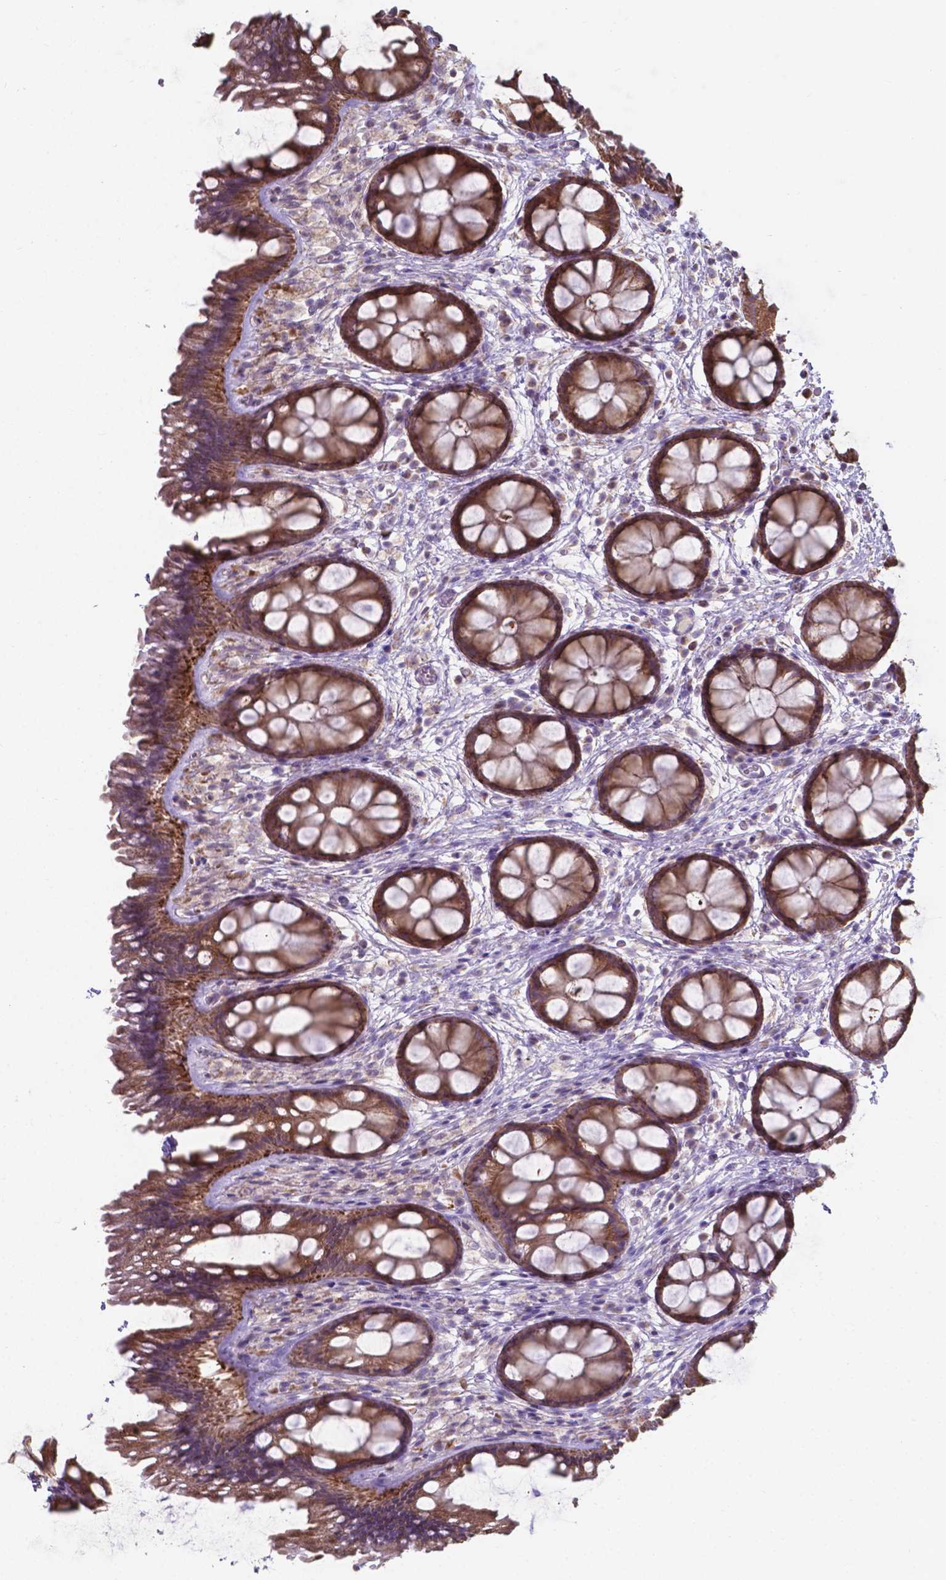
{"staining": {"intensity": "moderate", "quantity": ">75%", "location": "cytoplasmic/membranous"}, "tissue": "rectum", "cell_type": "Glandular cells", "image_type": "normal", "snomed": [{"axis": "morphology", "description": "Normal tissue, NOS"}, {"axis": "topography", "description": "Rectum"}], "caption": "A brown stain shows moderate cytoplasmic/membranous positivity of a protein in glandular cells of unremarkable rectum.", "gene": "FAM114A1", "patient": {"sex": "female", "age": 62}}